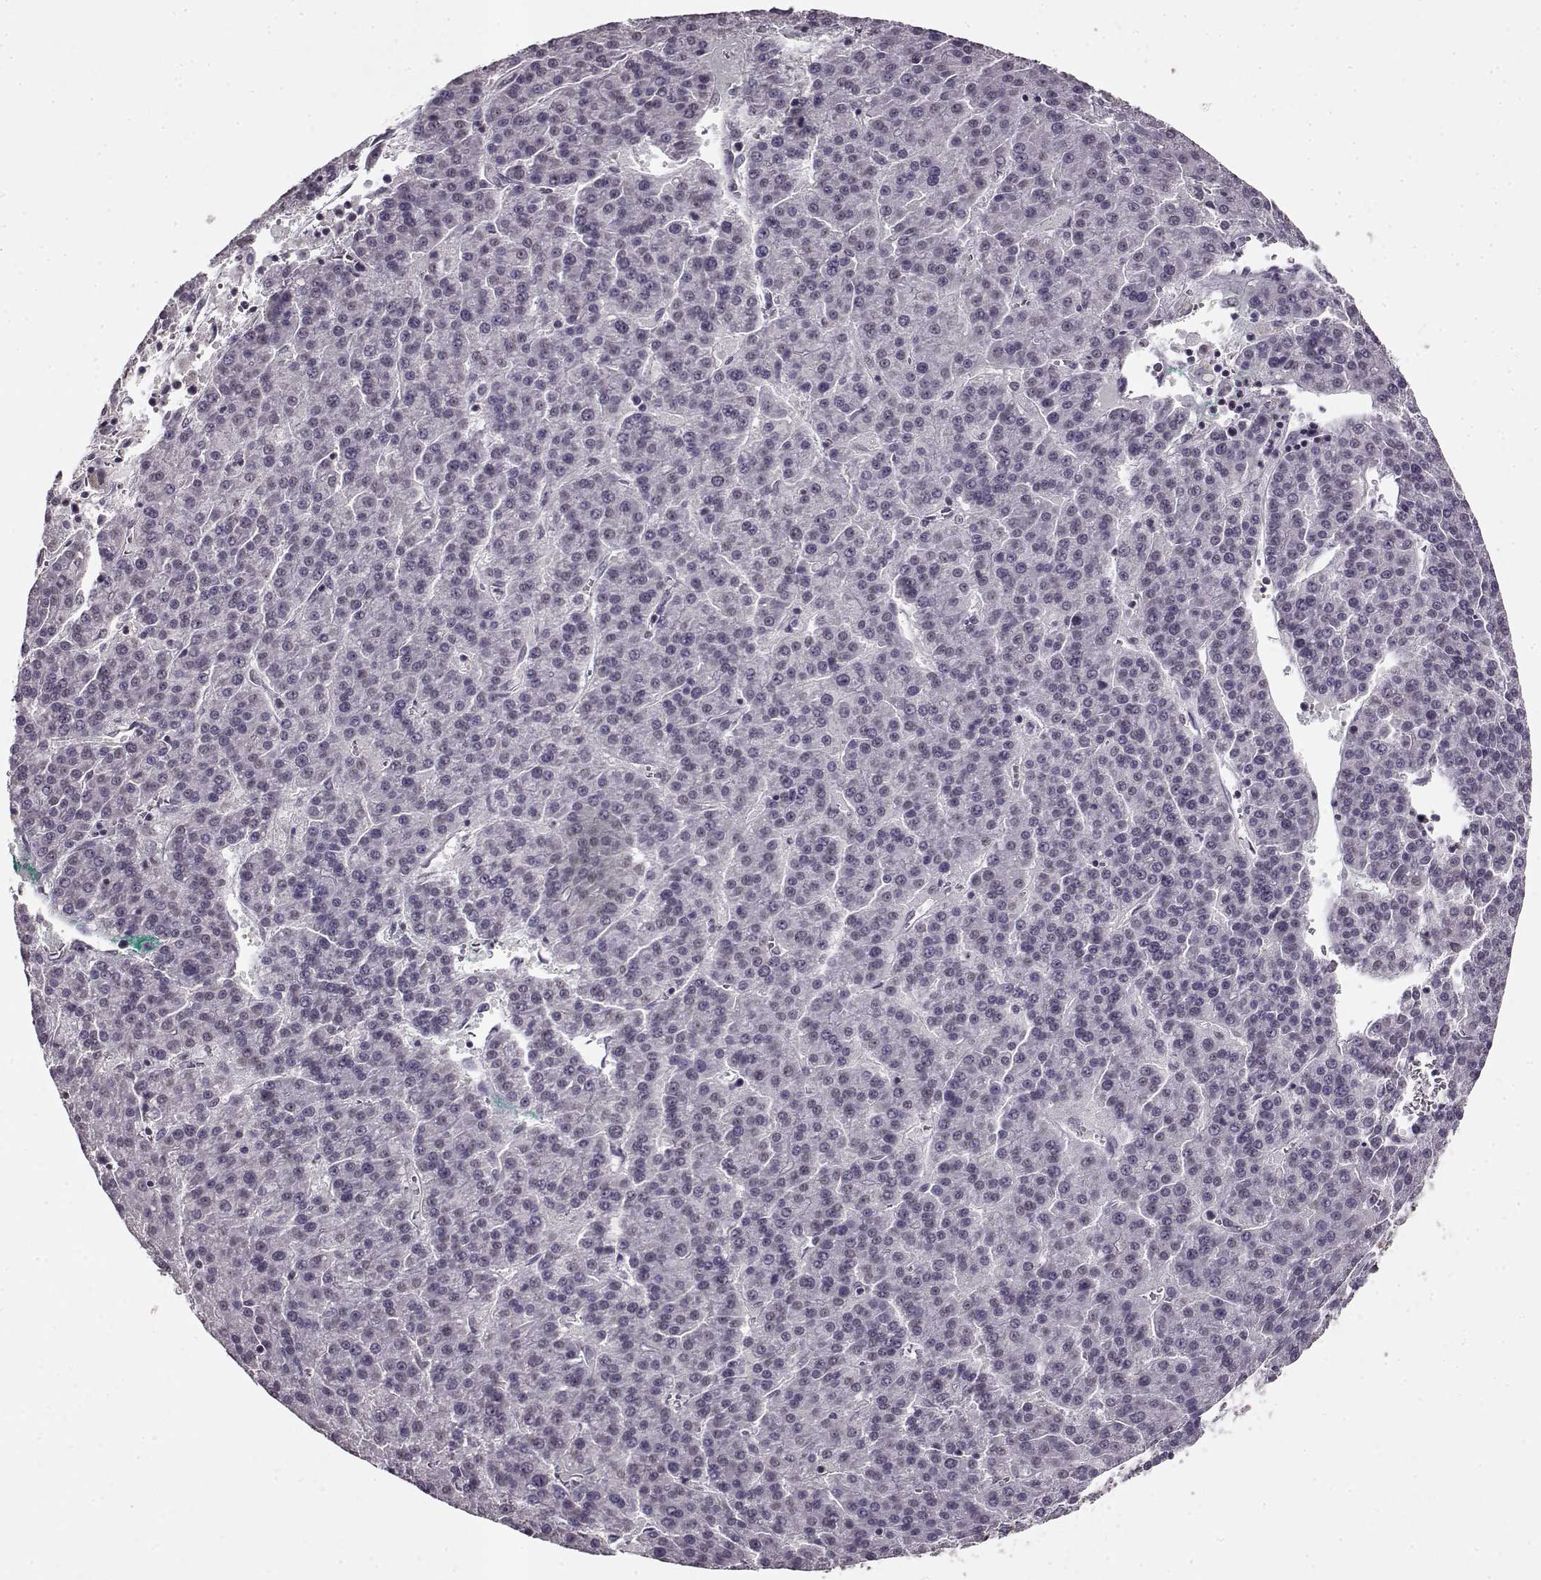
{"staining": {"intensity": "negative", "quantity": "none", "location": "none"}, "tissue": "liver cancer", "cell_type": "Tumor cells", "image_type": "cancer", "snomed": [{"axis": "morphology", "description": "Carcinoma, Hepatocellular, NOS"}, {"axis": "topography", "description": "Liver"}], "caption": "A photomicrograph of human hepatocellular carcinoma (liver) is negative for staining in tumor cells.", "gene": "RP1L1", "patient": {"sex": "female", "age": 58}}